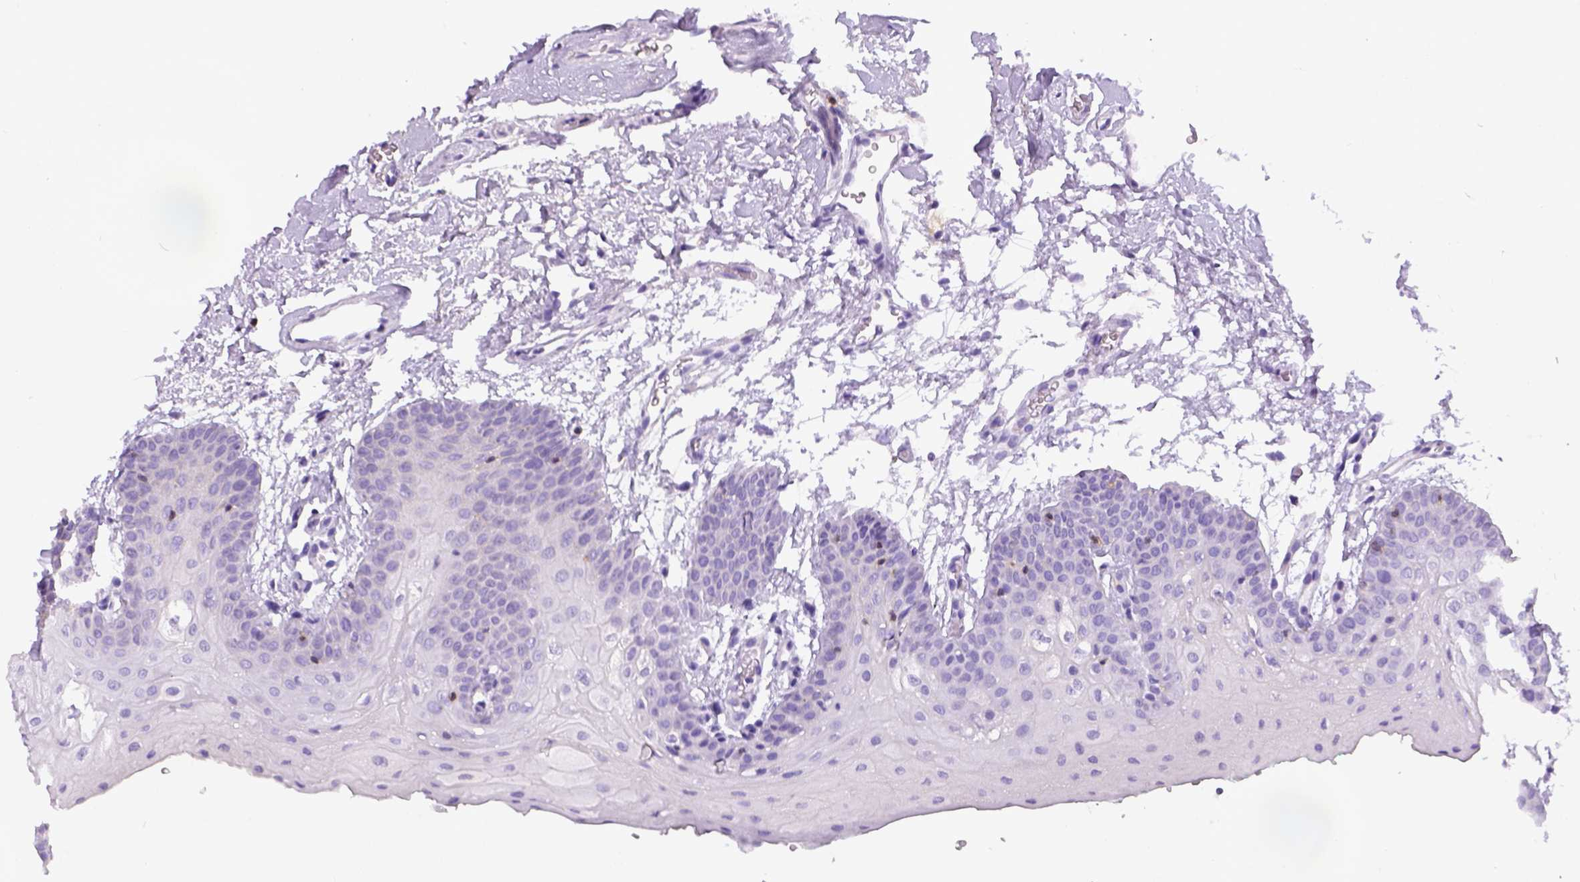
{"staining": {"intensity": "negative", "quantity": "none", "location": "none"}, "tissue": "oral mucosa", "cell_type": "Squamous epithelial cells", "image_type": "normal", "snomed": [{"axis": "morphology", "description": "Normal tissue, NOS"}, {"axis": "morphology", "description": "Squamous cell carcinoma, NOS"}, {"axis": "topography", "description": "Oral tissue"}, {"axis": "topography", "description": "Head-Neck"}], "caption": "IHC of unremarkable oral mucosa displays no expression in squamous epithelial cells.", "gene": "CD3E", "patient": {"sex": "female", "age": 50}}